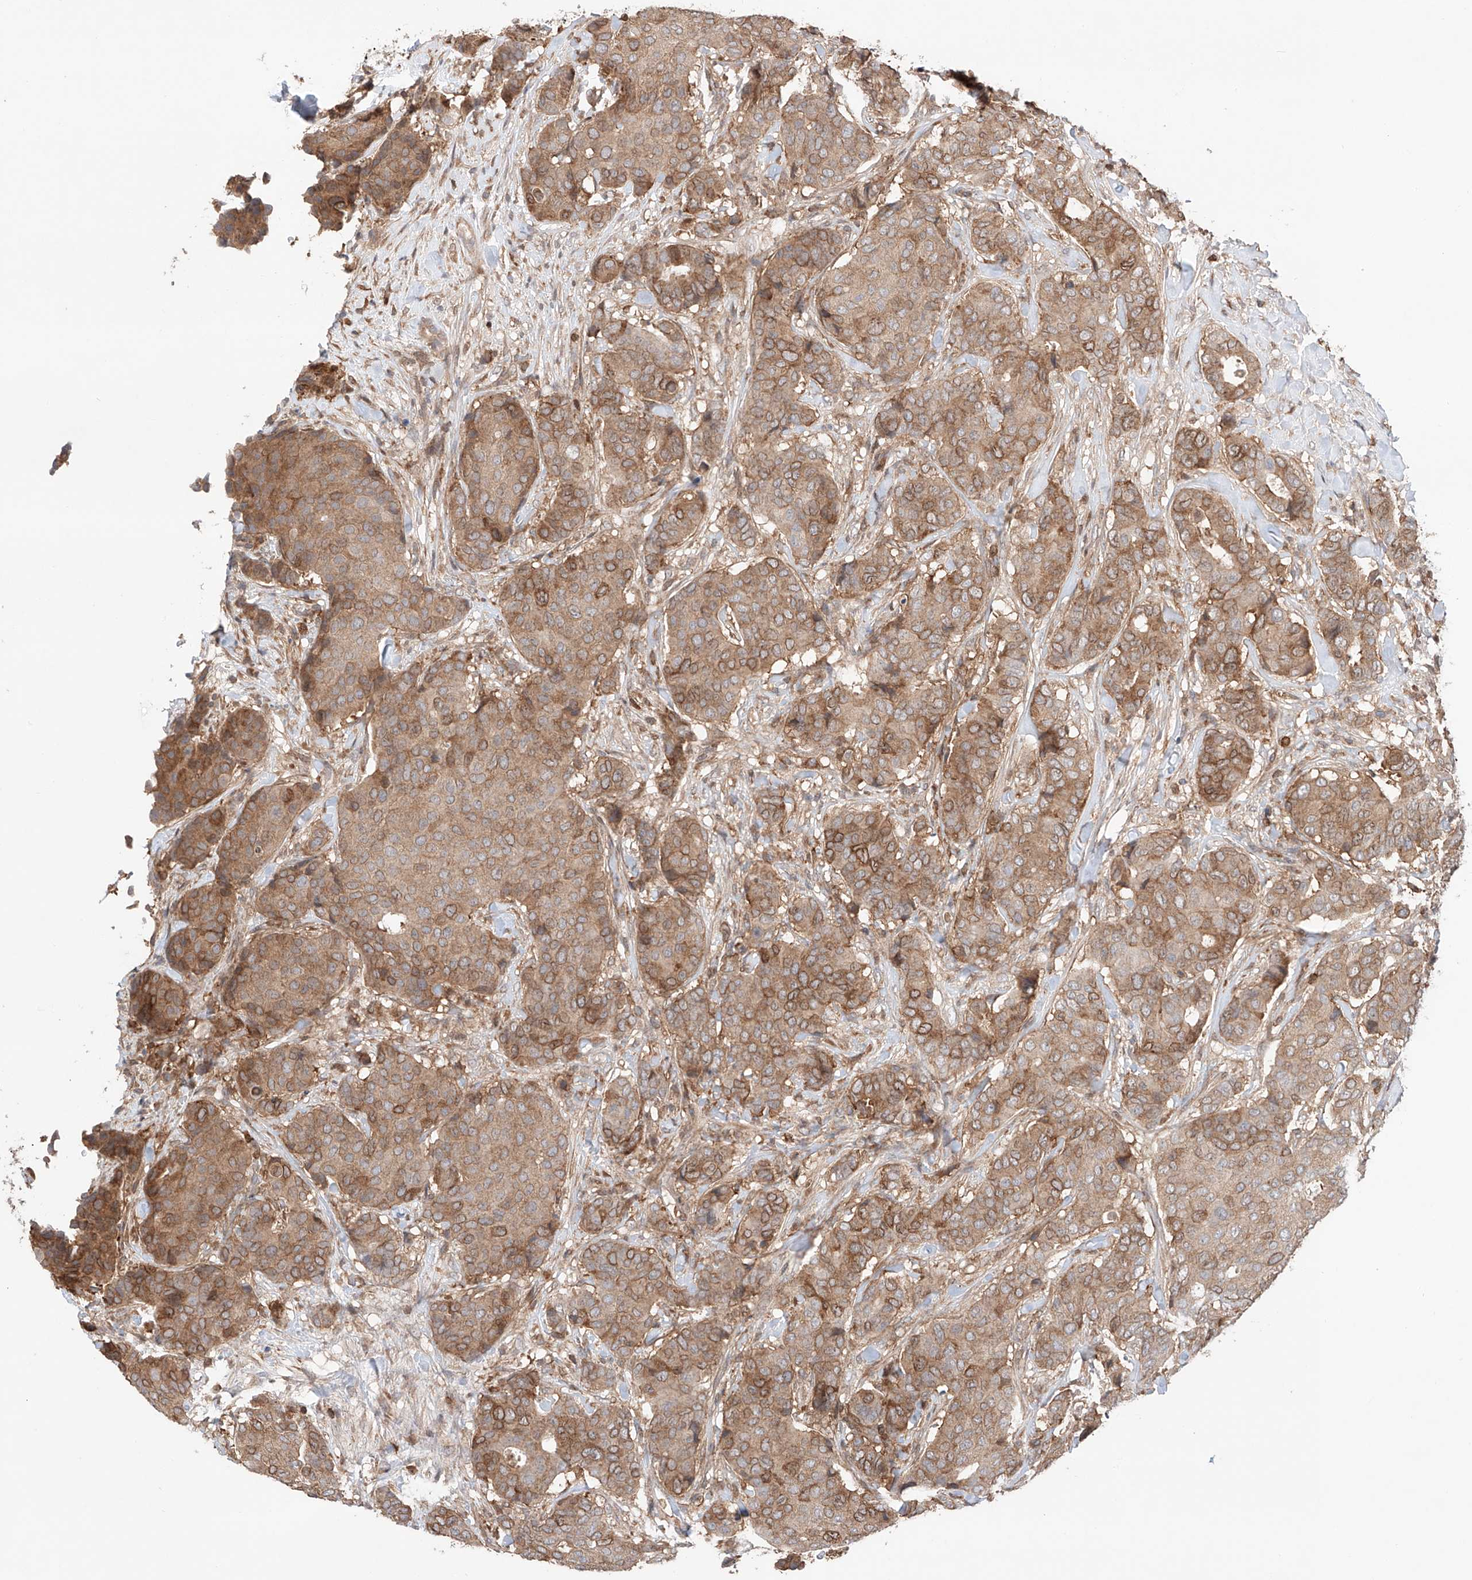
{"staining": {"intensity": "moderate", "quantity": ">75%", "location": "cytoplasmic/membranous"}, "tissue": "breast cancer", "cell_type": "Tumor cells", "image_type": "cancer", "snomed": [{"axis": "morphology", "description": "Duct carcinoma"}, {"axis": "topography", "description": "Breast"}], "caption": "The micrograph displays immunohistochemical staining of infiltrating ductal carcinoma (breast). There is moderate cytoplasmic/membranous expression is seen in about >75% of tumor cells. (DAB = brown stain, brightfield microscopy at high magnification).", "gene": "IGSF22", "patient": {"sex": "female", "age": 75}}